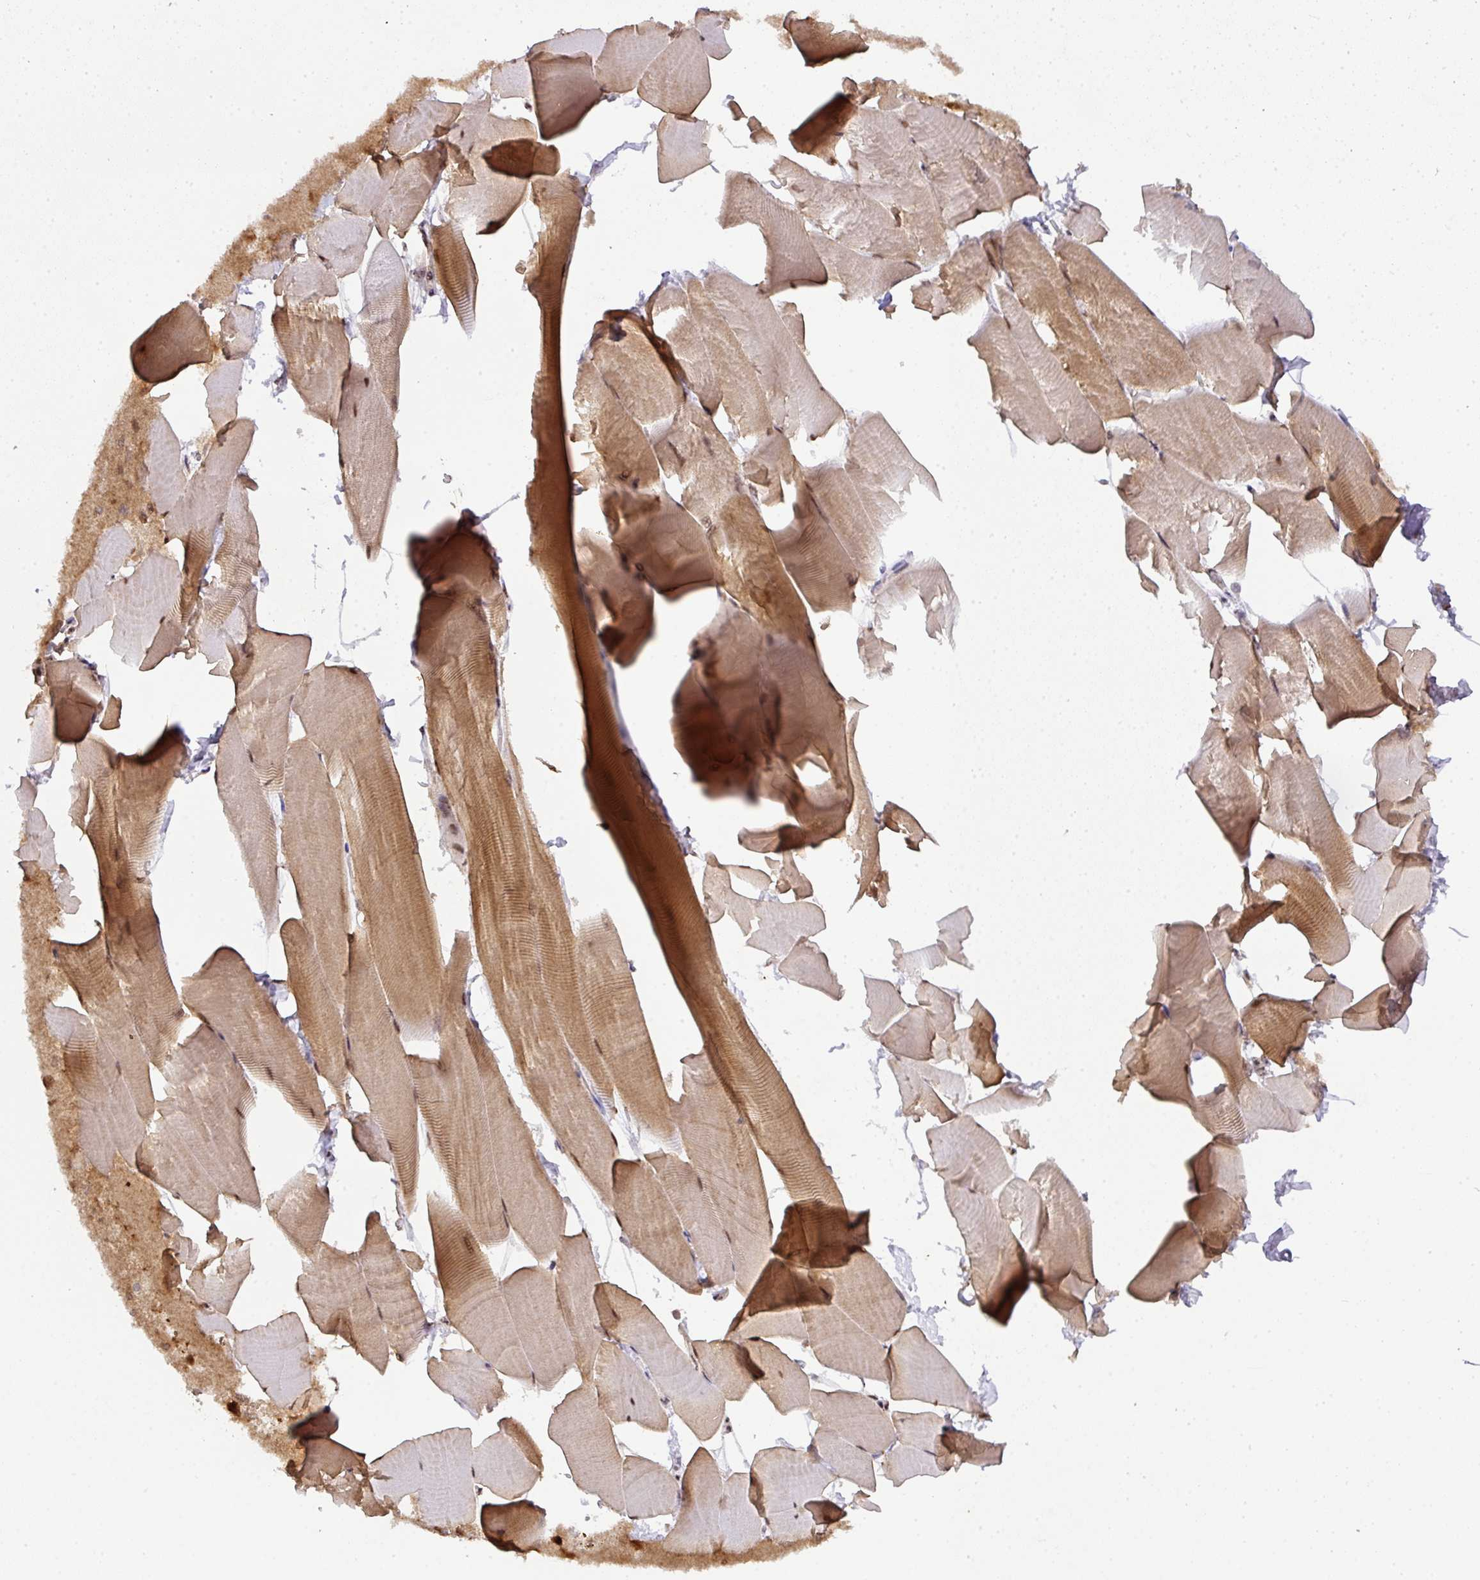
{"staining": {"intensity": "moderate", "quantity": "25%-75%", "location": "cytoplasmic/membranous,nuclear"}, "tissue": "skeletal muscle", "cell_type": "Myocytes", "image_type": "normal", "snomed": [{"axis": "morphology", "description": "Normal tissue, NOS"}, {"axis": "topography", "description": "Skeletal muscle"}], "caption": "Protein expression analysis of unremarkable skeletal muscle exhibits moderate cytoplasmic/membranous,nuclear positivity in about 25%-75% of myocytes.", "gene": "RANBP9", "patient": {"sex": "male", "age": 25}}